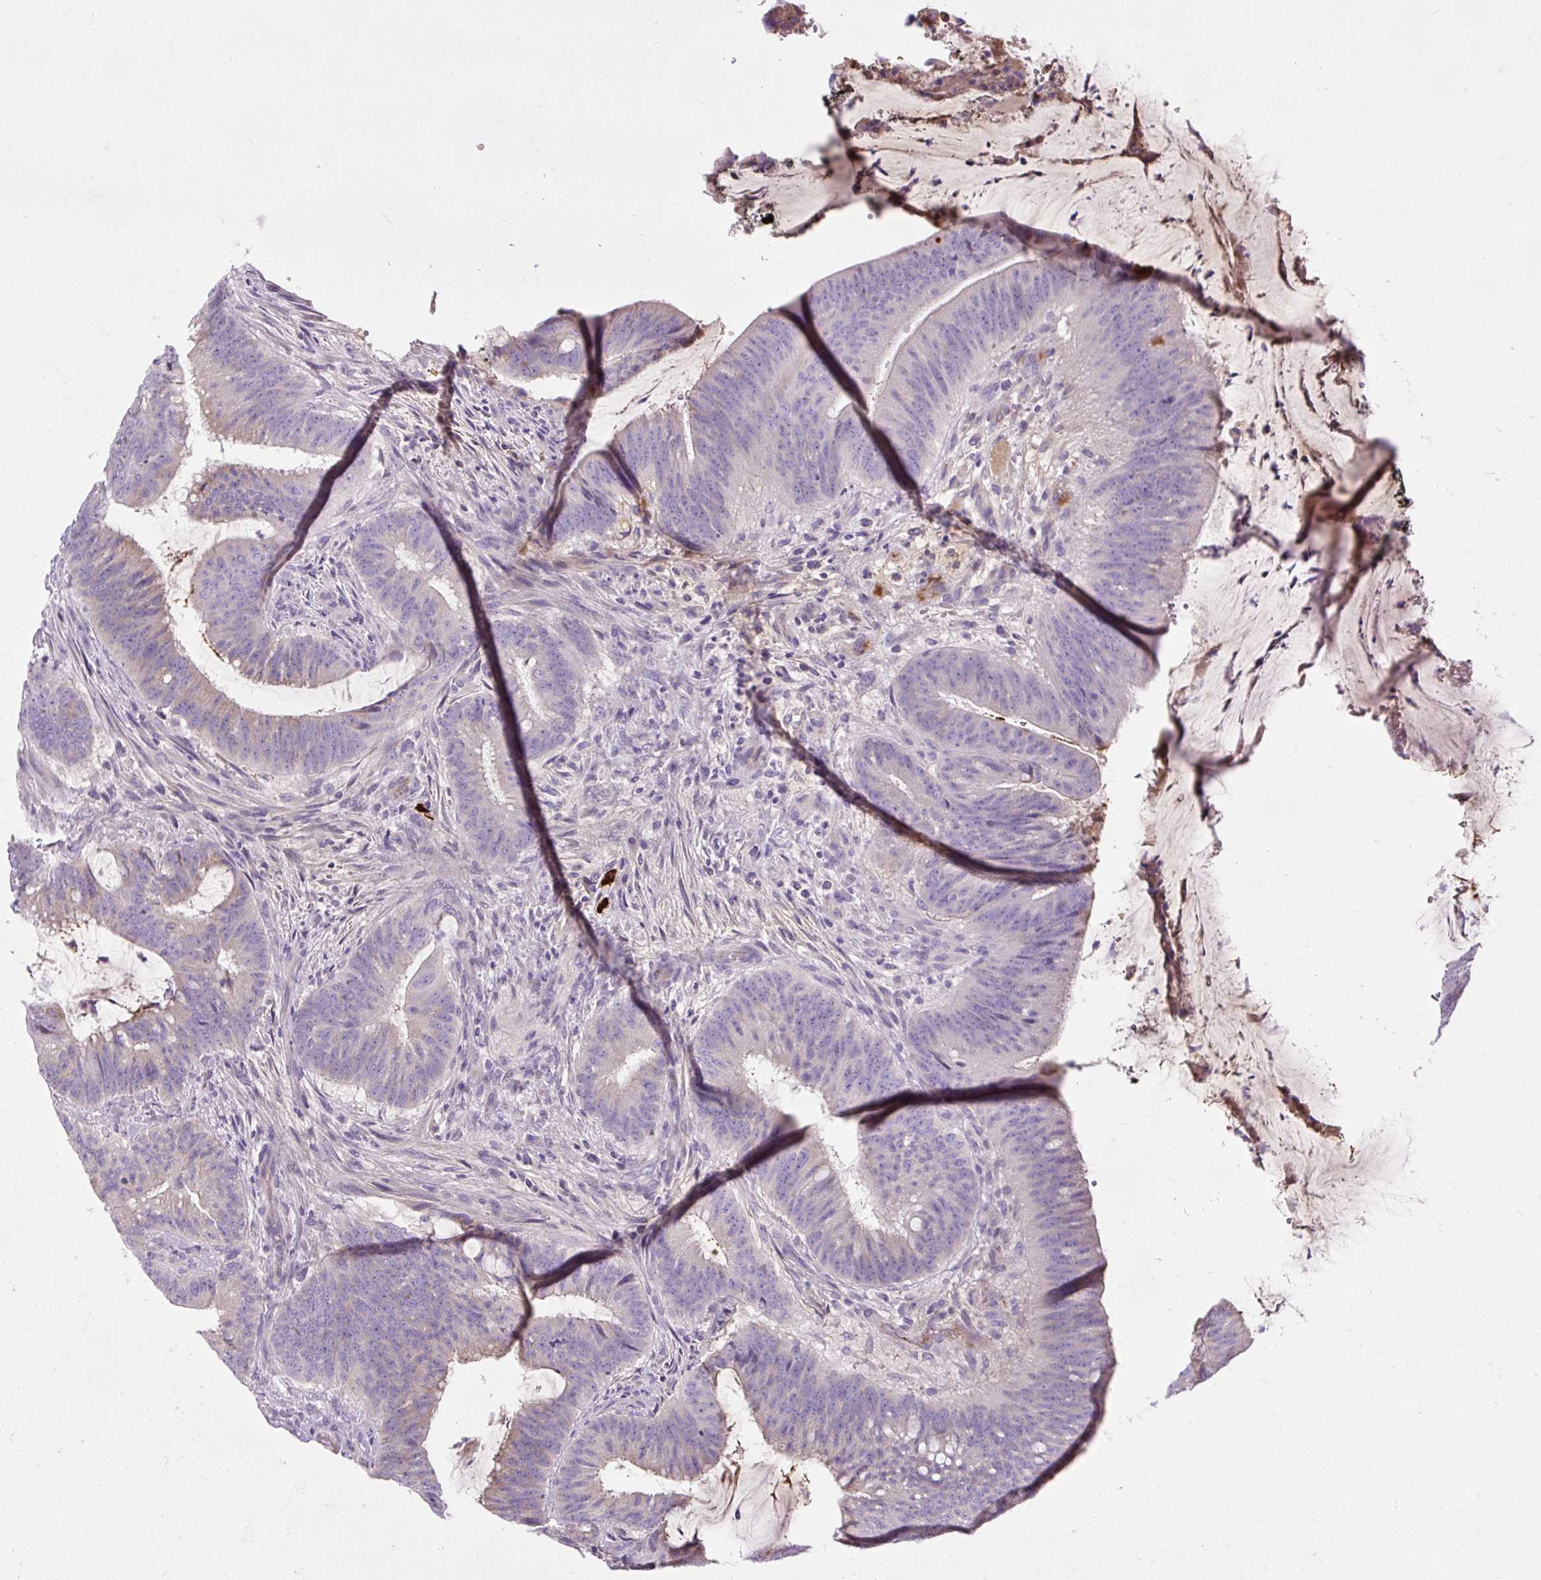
{"staining": {"intensity": "negative", "quantity": "none", "location": "none"}, "tissue": "colorectal cancer", "cell_type": "Tumor cells", "image_type": "cancer", "snomed": [{"axis": "morphology", "description": "Adenocarcinoma, NOS"}, {"axis": "topography", "description": "Colon"}], "caption": "Immunohistochemistry of human colorectal cancer reveals no positivity in tumor cells. The staining is performed using DAB brown chromogen with nuclei counter-stained in using hematoxylin.", "gene": "ARRDC2", "patient": {"sex": "female", "age": 43}}